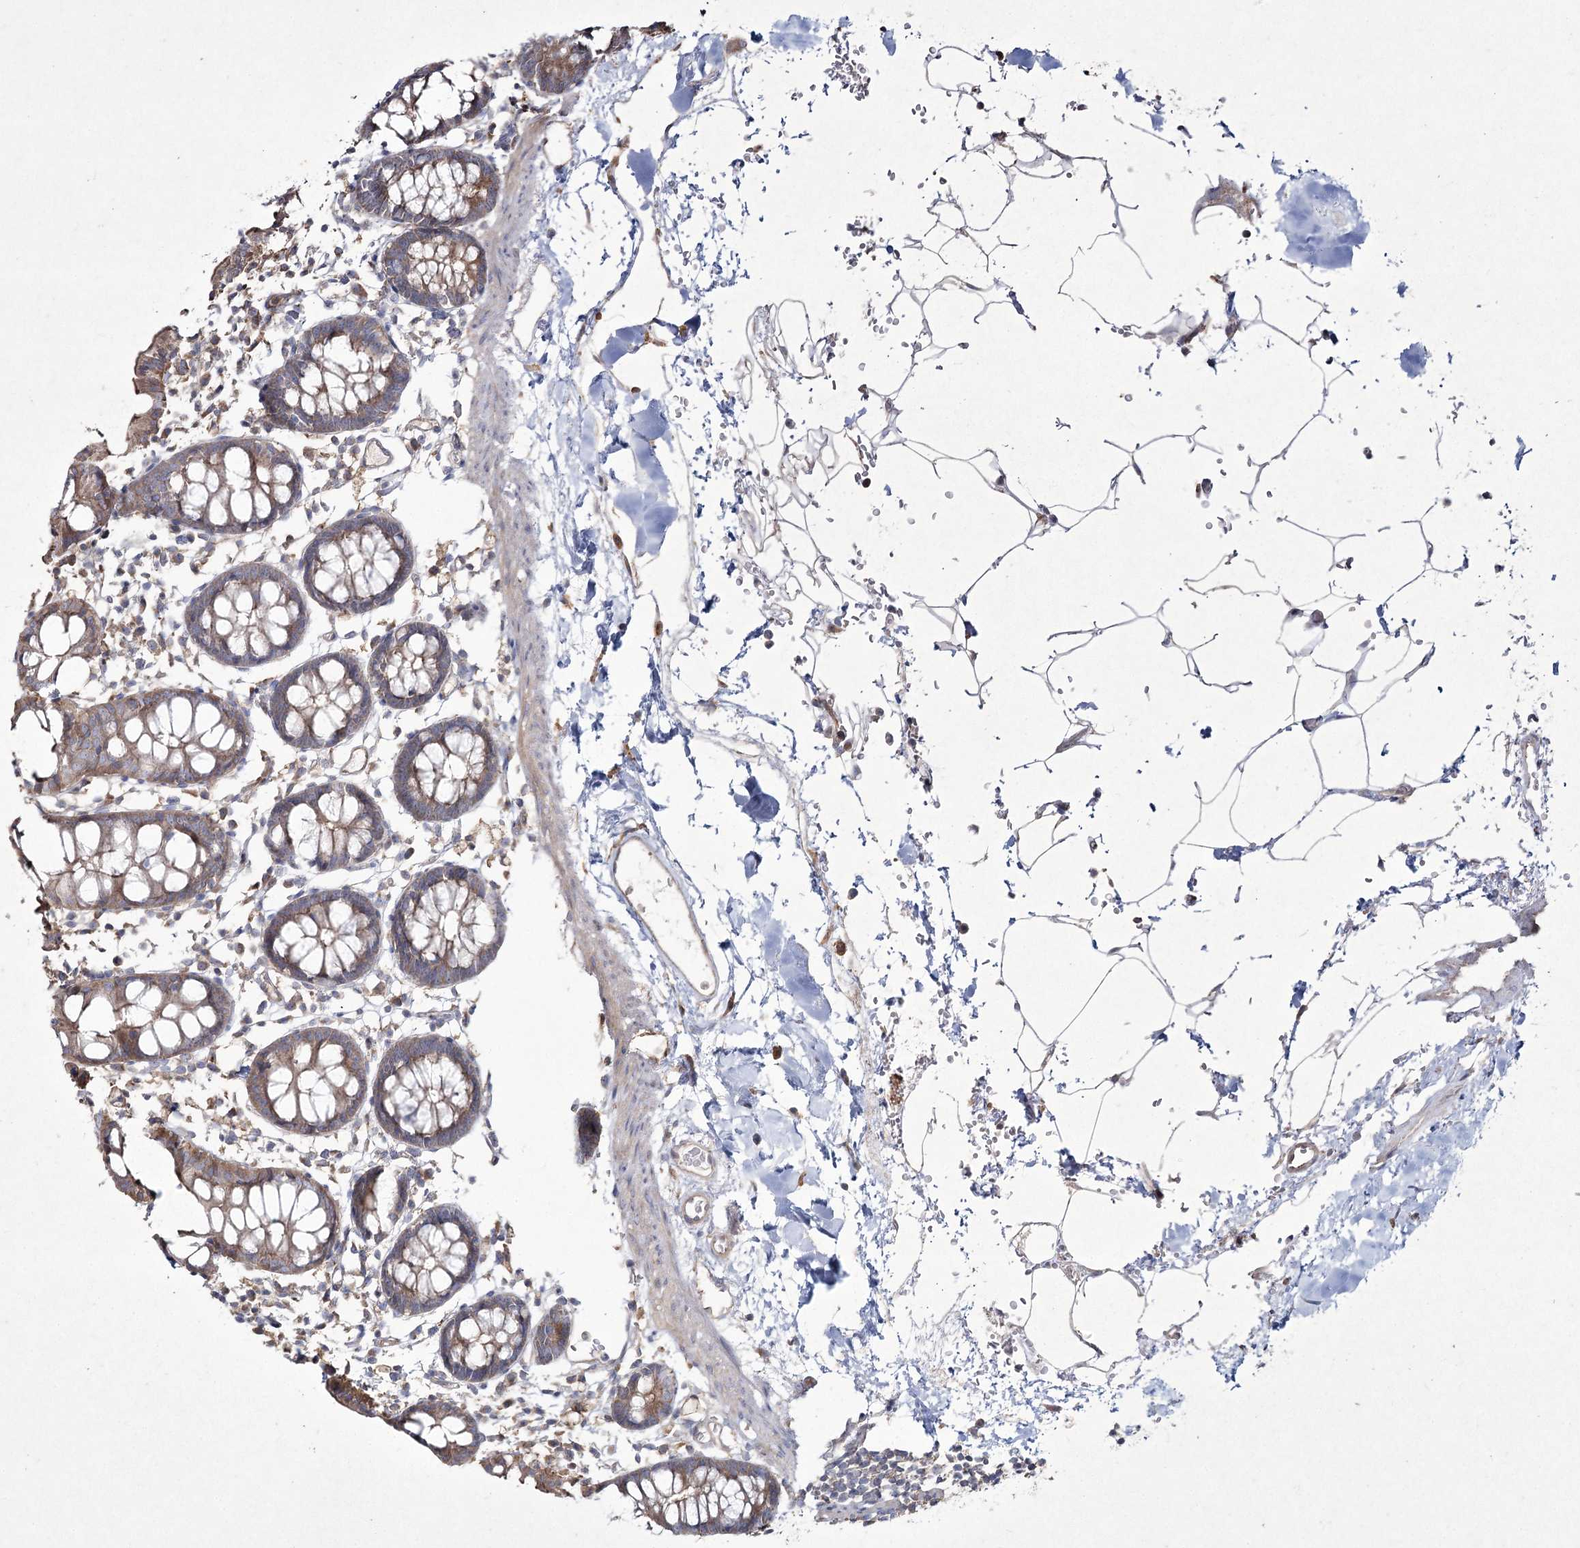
{"staining": {"intensity": "weak", "quantity": ">75%", "location": "cytoplasmic/membranous"}, "tissue": "colon", "cell_type": "Endothelial cells", "image_type": "normal", "snomed": [{"axis": "morphology", "description": "Normal tissue, NOS"}, {"axis": "topography", "description": "Colon"}], "caption": "Immunohistochemistry (IHC) staining of benign colon, which exhibits low levels of weak cytoplasmic/membranous staining in approximately >75% of endothelial cells indicating weak cytoplasmic/membranous protein expression. The staining was performed using DAB (brown) for protein detection and nuclei were counterstained in hematoxylin (blue).", "gene": "SH3TC1", "patient": {"sex": "male", "age": 75}}